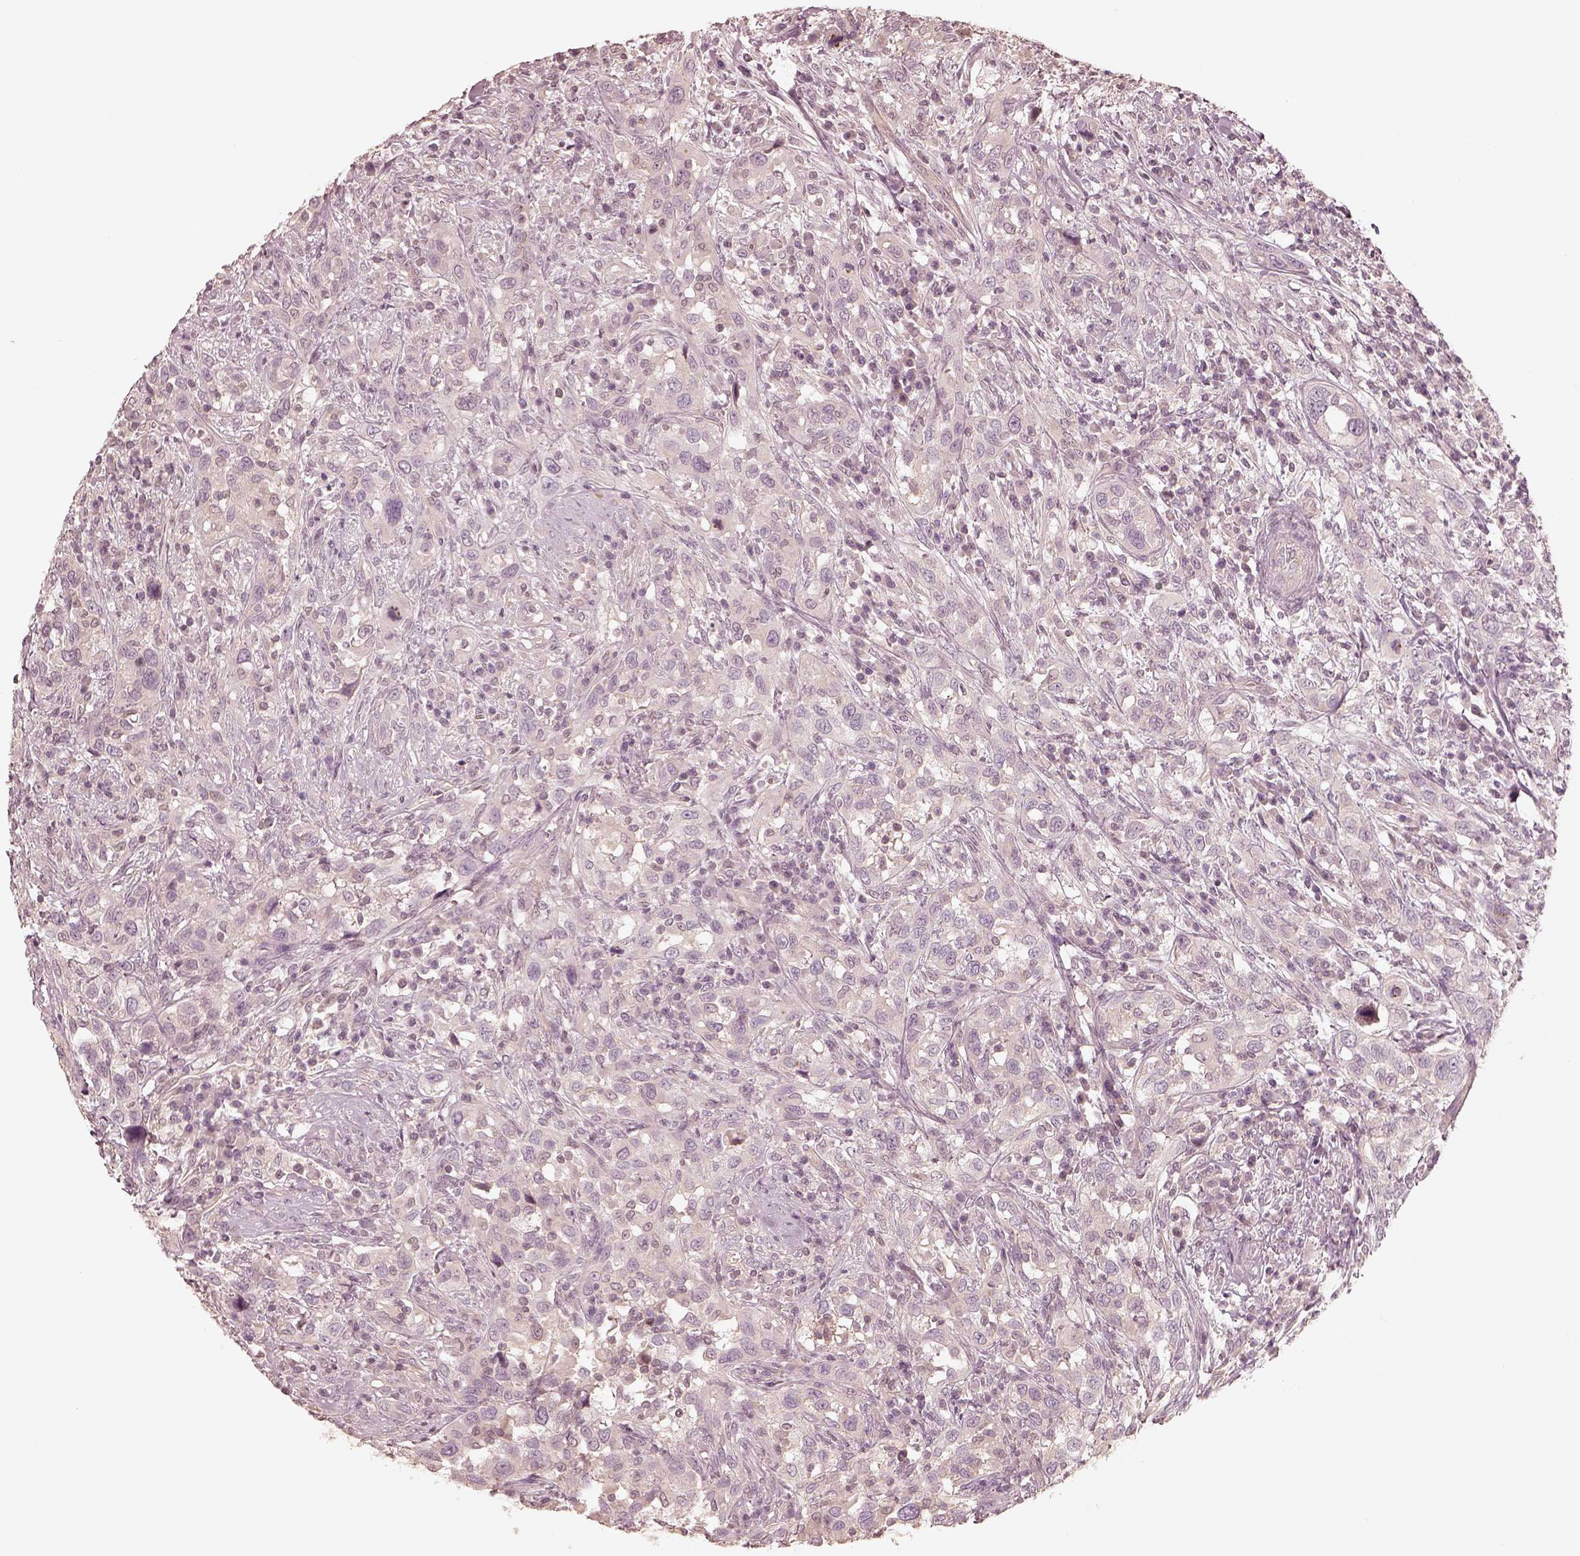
{"staining": {"intensity": "negative", "quantity": "none", "location": "none"}, "tissue": "urothelial cancer", "cell_type": "Tumor cells", "image_type": "cancer", "snomed": [{"axis": "morphology", "description": "Urothelial carcinoma, NOS"}, {"axis": "morphology", "description": "Urothelial carcinoma, High grade"}, {"axis": "topography", "description": "Urinary bladder"}], "caption": "The photomicrograph reveals no significant positivity in tumor cells of transitional cell carcinoma.", "gene": "KIF5C", "patient": {"sex": "female", "age": 64}}